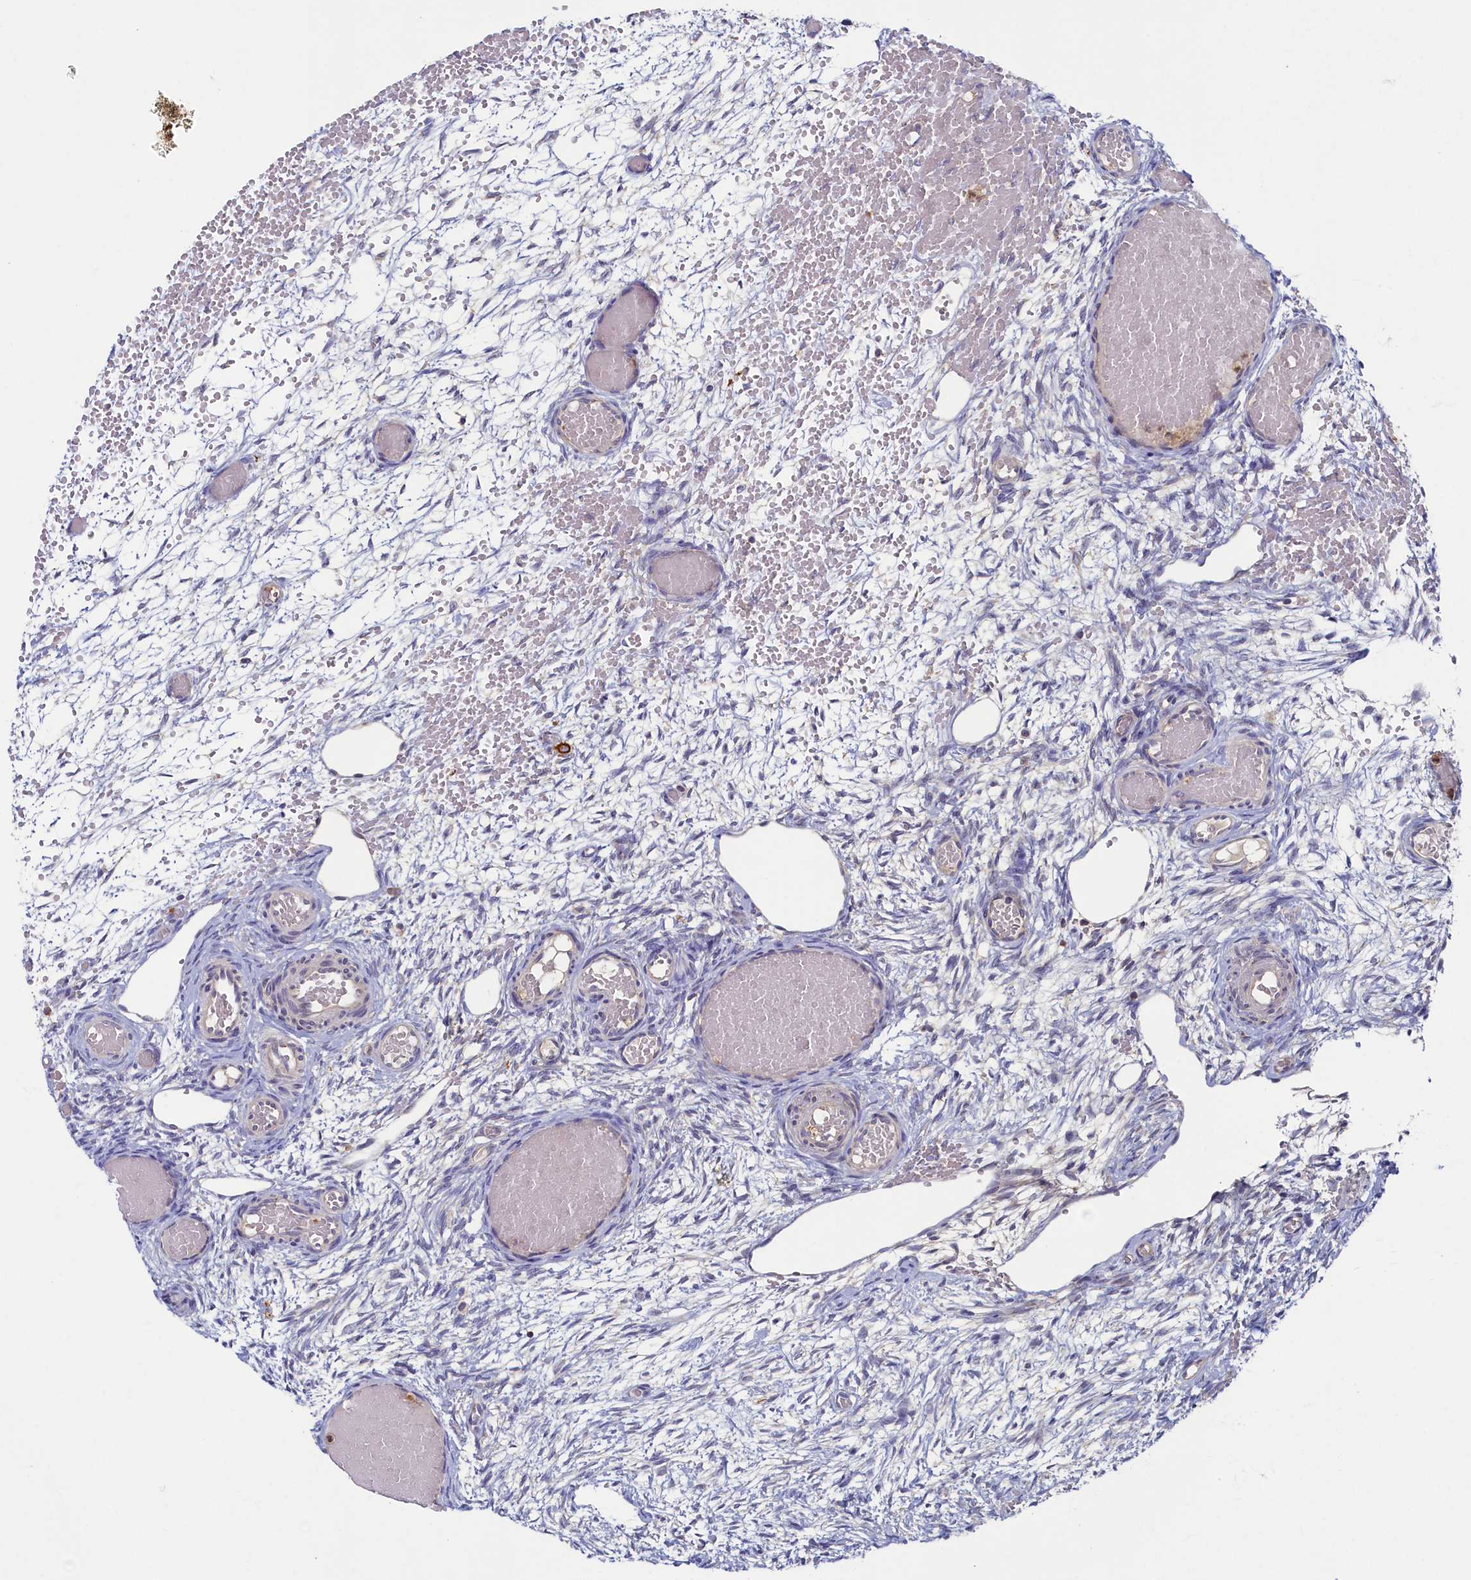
{"staining": {"intensity": "moderate", "quantity": ">75%", "location": "cytoplasmic/membranous"}, "tissue": "ovary", "cell_type": "Follicle cells", "image_type": "normal", "snomed": [{"axis": "morphology", "description": "Adenocarcinoma, NOS"}, {"axis": "topography", "description": "Endometrium"}], "caption": "High-power microscopy captured an immunohistochemistry histopathology image of unremarkable ovary, revealing moderate cytoplasmic/membranous staining in approximately >75% of follicle cells.", "gene": "TIMM8B", "patient": {"sex": "female", "age": 32}}